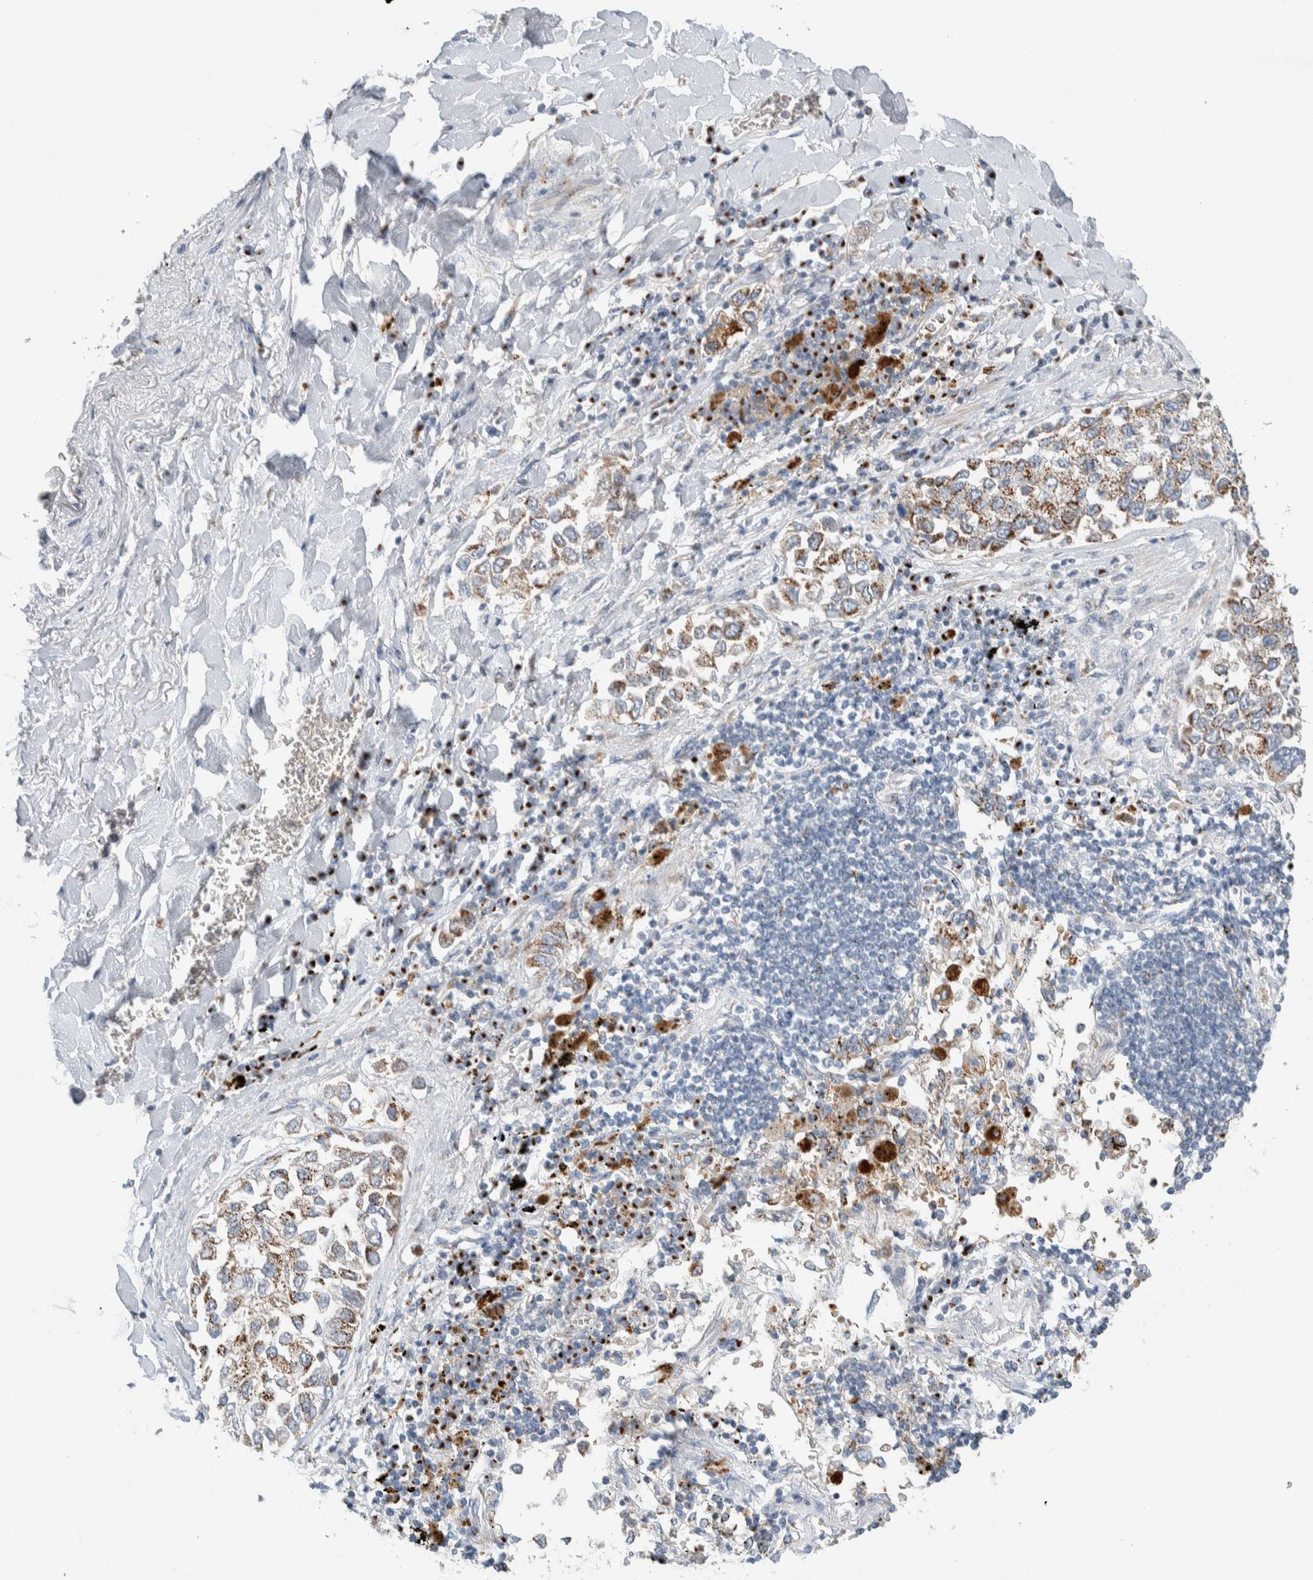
{"staining": {"intensity": "moderate", "quantity": ">75%", "location": "cytoplasmic/membranous"}, "tissue": "lung cancer", "cell_type": "Tumor cells", "image_type": "cancer", "snomed": [{"axis": "morphology", "description": "Inflammation, NOS"}, {"axis": "morphology", "description": "Adenocarcinoma, NOS"}, {"axis": "topography", "description": "Lung"}], "caption": "This is a photomicrograph of immunohistochemistry (IHC) staining of lung cancer, which shows moderate positivity in the cytoplasmic/membranous of tumor cells.", "gene": "SLC38A10", "patient": {"sex": "male", "age": 63}}